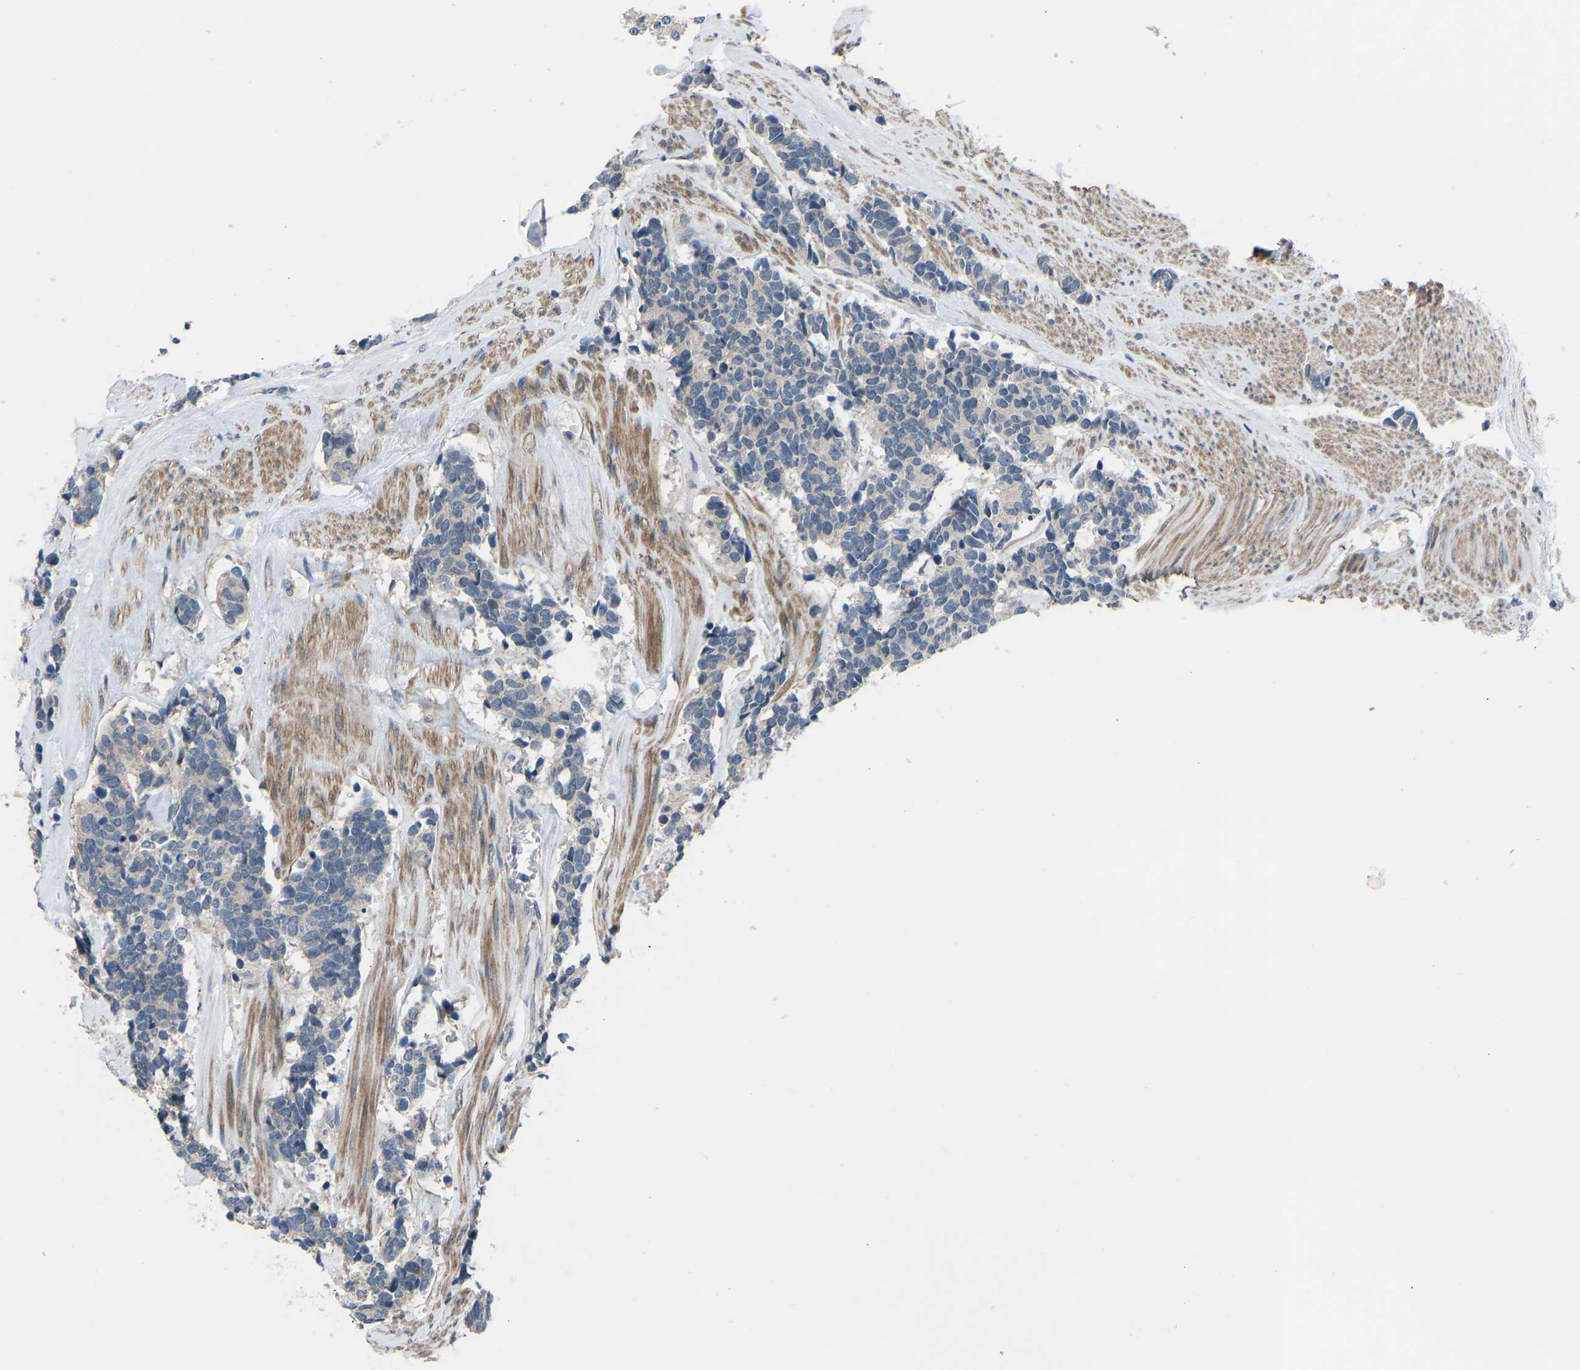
{"staining": {"intensity": "negative", "quantity": "none", "location": "none"}, "tissue": "carcinoid", "cell_type": "Tumor cells", "image_type": "cancer", "snomed": [{"axis": "morphology", "description": "Carcinoma, NOS"}, {"axis": "morphology", "description": "Carcinoid, malignant, NOS"}, {"axis": "topography", "description": "Urinary bladder"}], "caption": "IHC image of neoplastic tissue: carcinoid stained with DAB (3,3'-diaminobenzidine) demonstrates no significant protein positivity in tumor cells.", "gene": "CDK2AP1", "patient": {"sex": "male", "age": 57}}